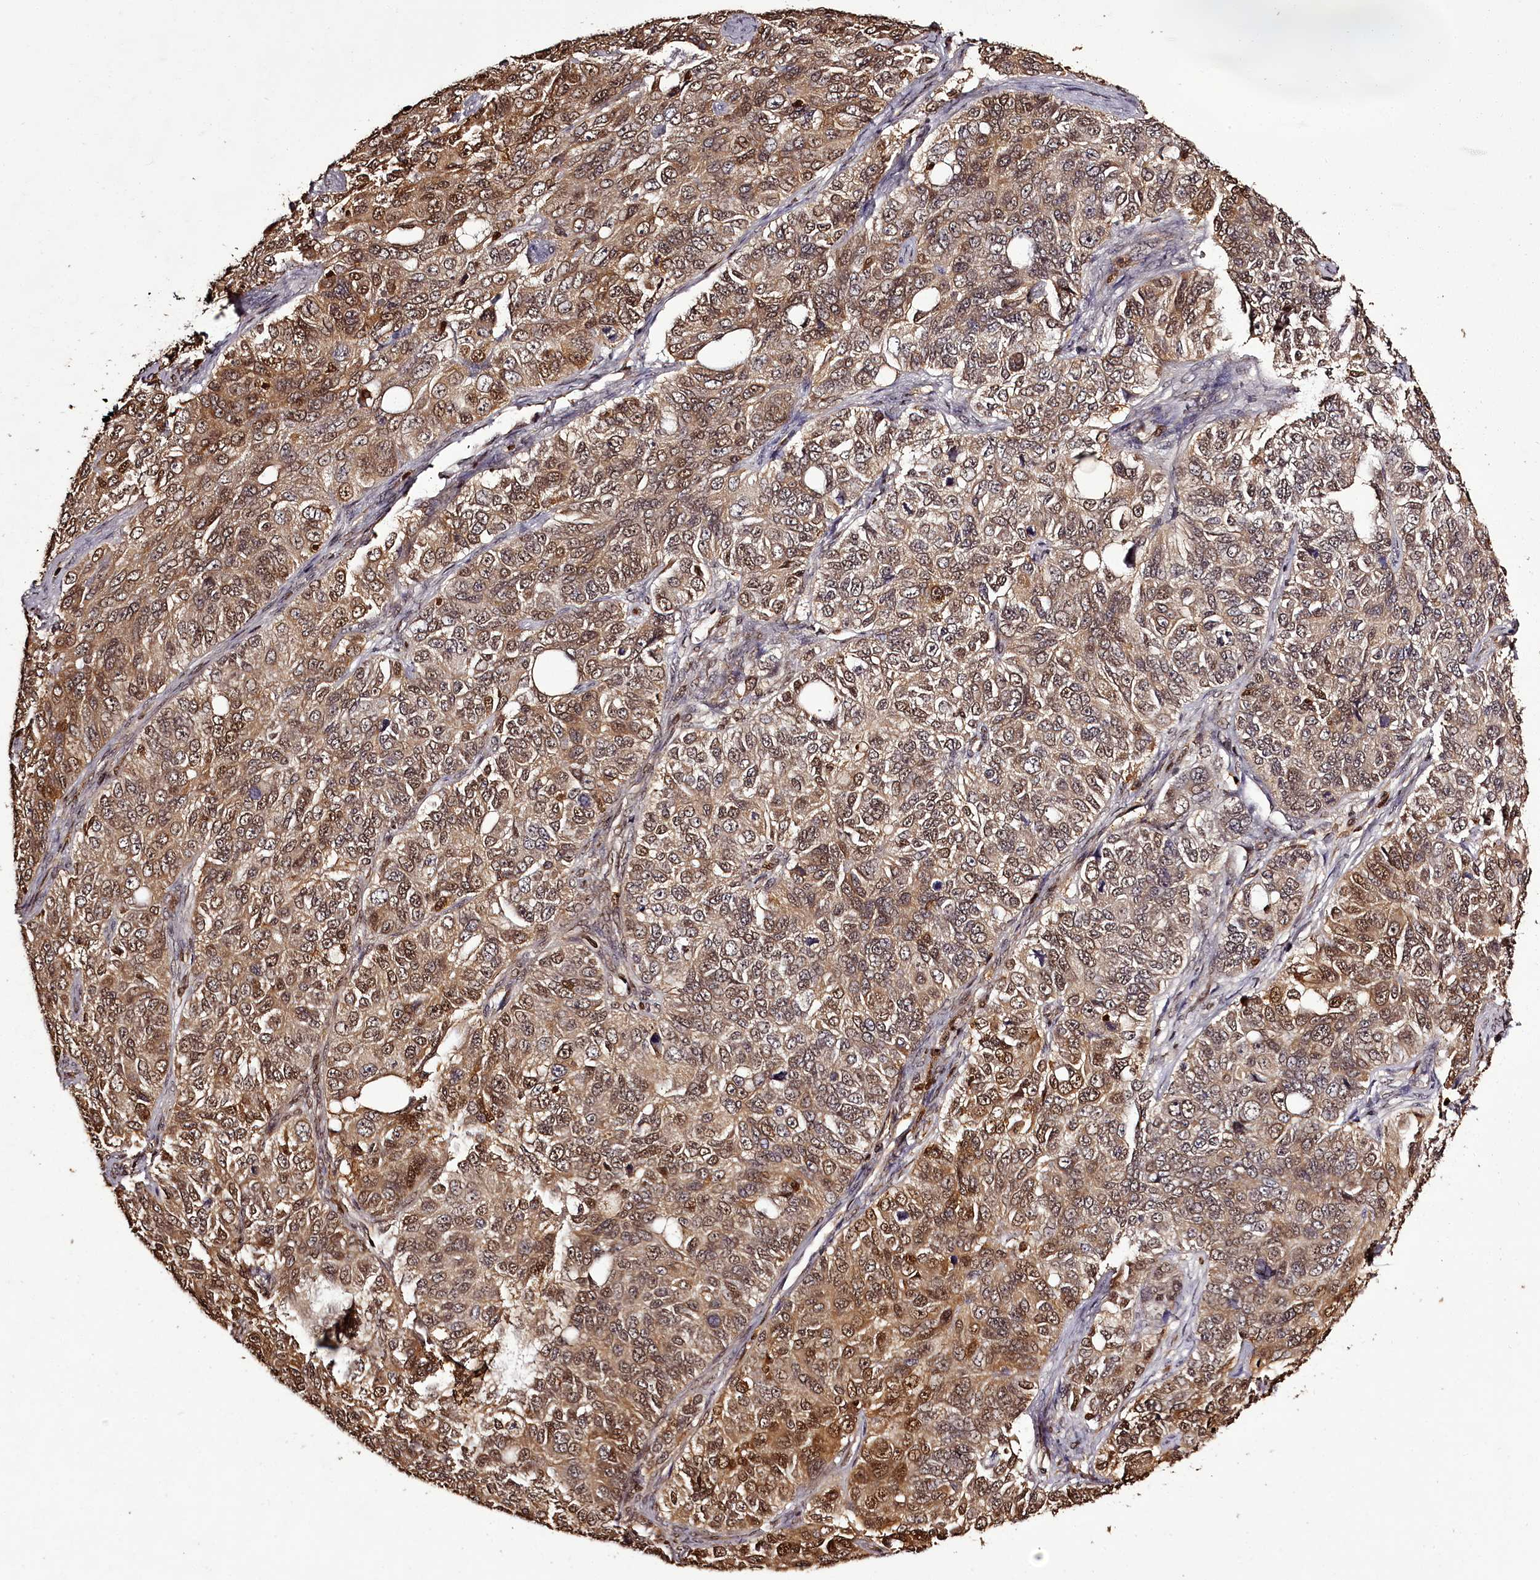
{"staining": {"intensity": "moderate", "quantity": ">75%", "location": "cytoplasmic/membranous,nuclear"}, "tissue": "ovarian cancer", "cell_type": "Tumor cells", "image_type": "cancer", "snomed": [{"axis": "morphology", "description": "Carcinoma, endometroid"}, {"axis": "topography", "description": "Ovary"}], "caption": "Immunohistochemistry (IHC) of human endometroid carcinoma (ovarian) shows medium levels of moderate cytoplasmic/membranous and nuclear staining in about >75% of tumor cells.", "gene": "NPRL2", "patient": {"sex": "female", "age": 51}}